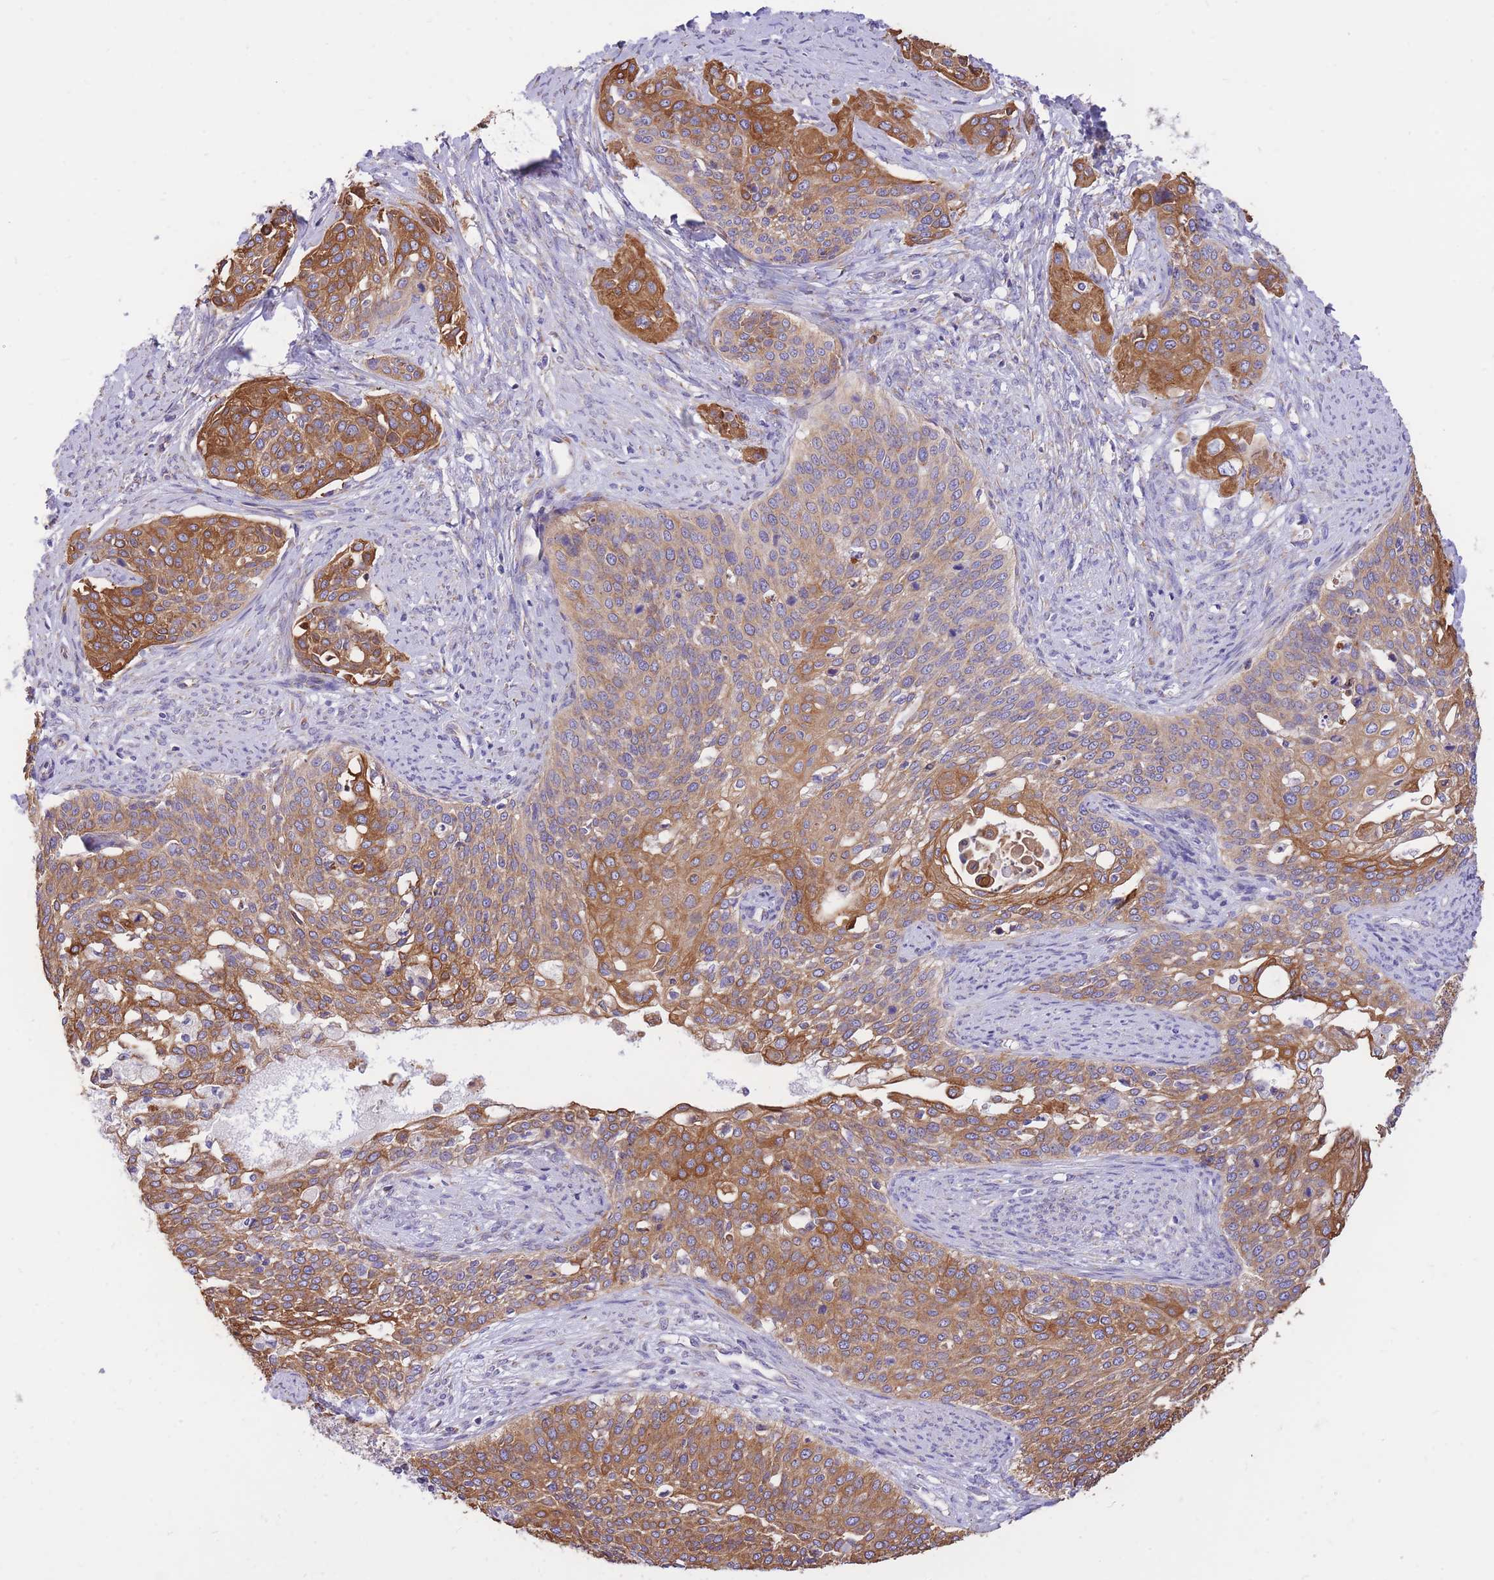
{"staining": {"intensity": "moderate", "quantity": ">75%", "location": "cytoplasmic/membranous"}, "tissue": "cervical cancer", "cell_type": "Tumor cells", "image_type": "cancer", "snomed": [{"axis": "morphology", "description": "Squamous cell carcinoma, NOS"}, {"axis": "topography", "description": "Cervix"}], "caption": "Immunohistochemistry of human squamous cell carcinoma (cervical) displays medium levels of moderate cytoplasmic/membranous expression in about >75% of tumor cells.", "gene": "GBP7", "patient": {"sex": "female", "age": 44}}